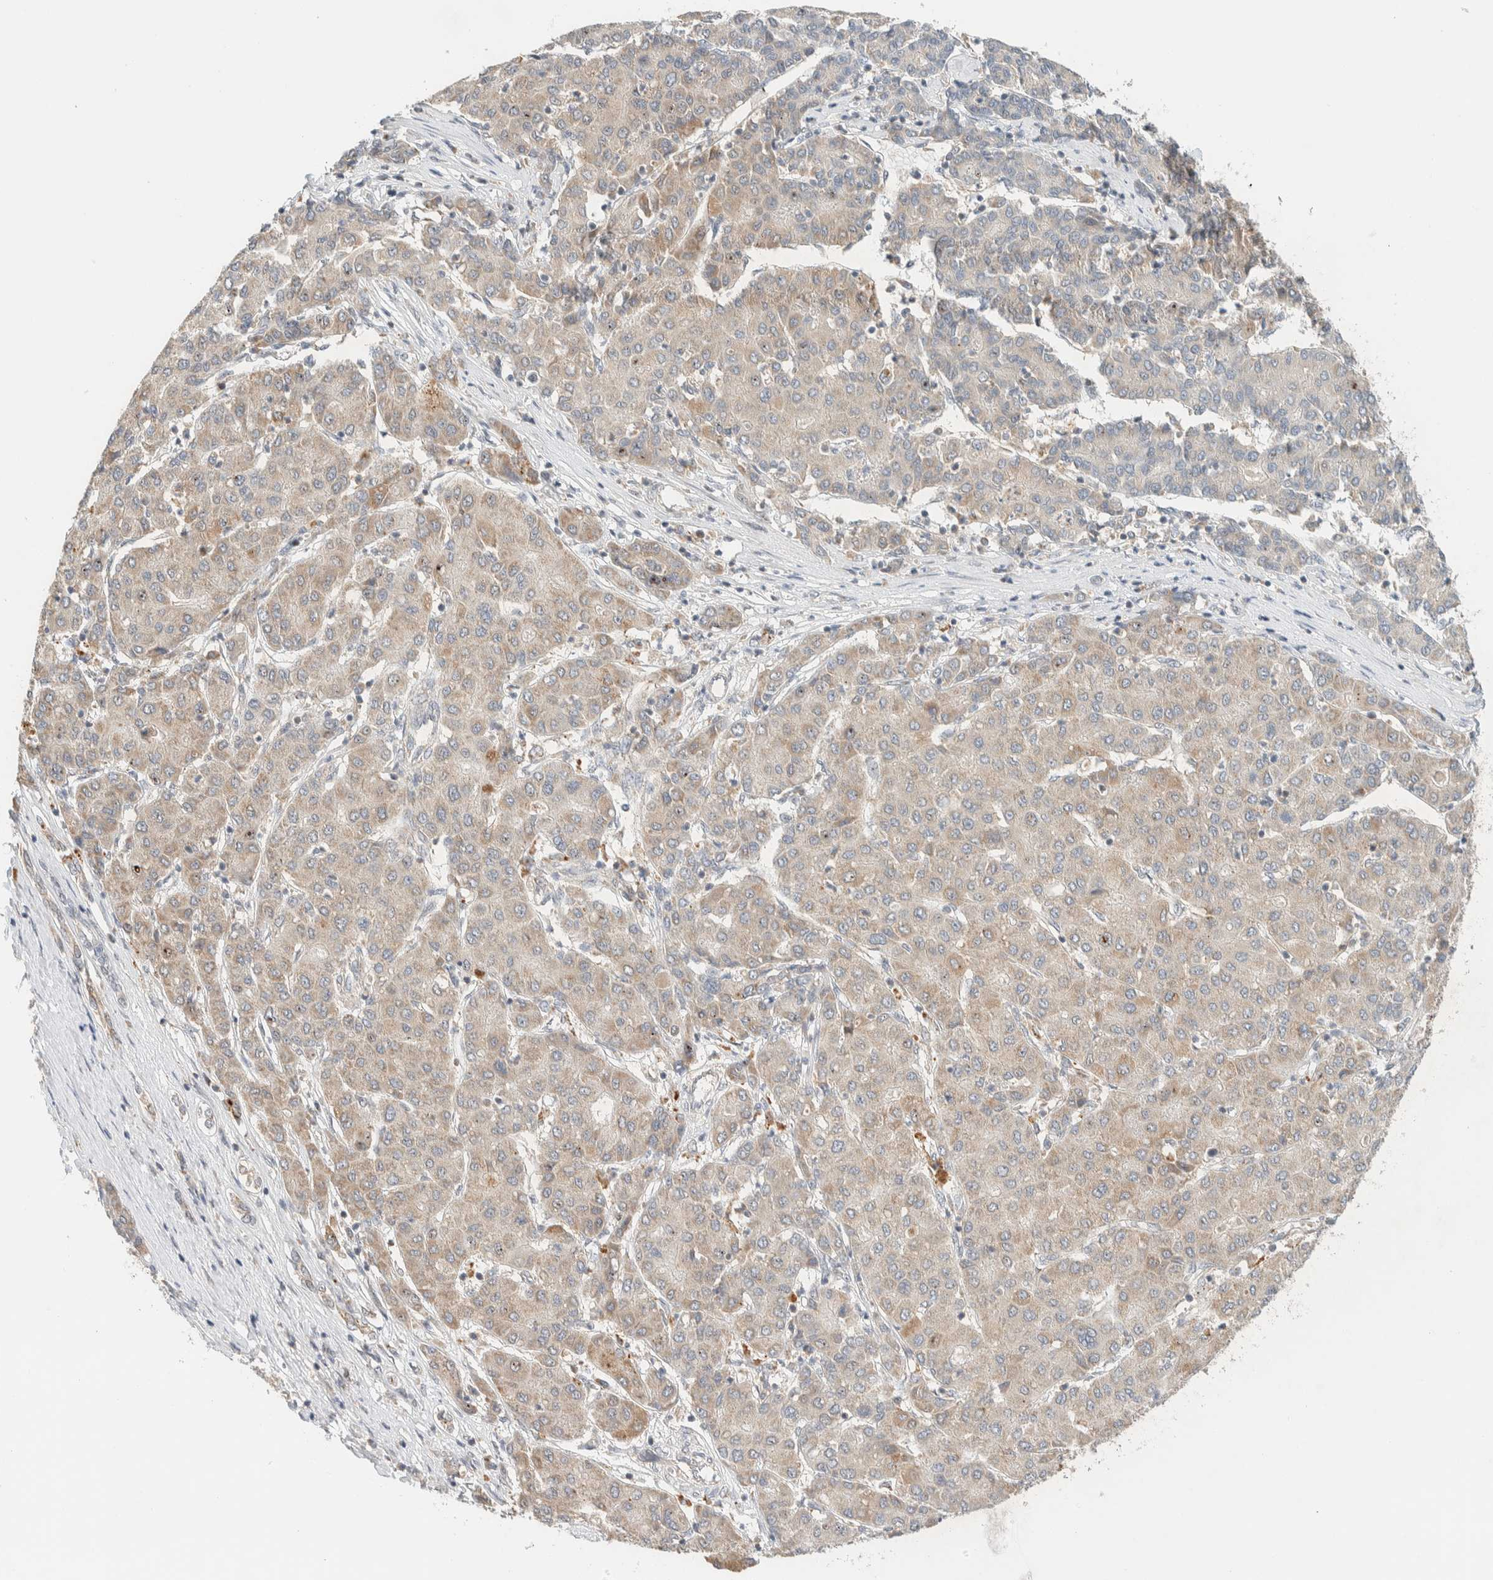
{"staining": {"intensity": "weak", "quantity": "25%-75%", "location": "cytoplasmic/membranous"}, "tissue": "liver cancer", "cell_type": "Tumor cells", "image_type": "cancer", "snomed": [{"axis": "morphology", "description": "Carcinoma, Hepatocellular, NOS"}, {"axis": "topography", "description": "Liver"}], "caption": "IHC staining of liver cancer (hepatocellular carcinoma), which reveals low levels of weak cytoplasmic/membranous expression in approximately 25%-75% of tumor cells indicating weak cytoplasmic/membranous protein staining. The staining was performed using DAB (3,3'-diaminobenzidine) (brown) for protein detection and nuclei were counterstained in hematoxylin (blue).", "gene": "MRPL41", "patient": {"sex": "male", "age": 65}}